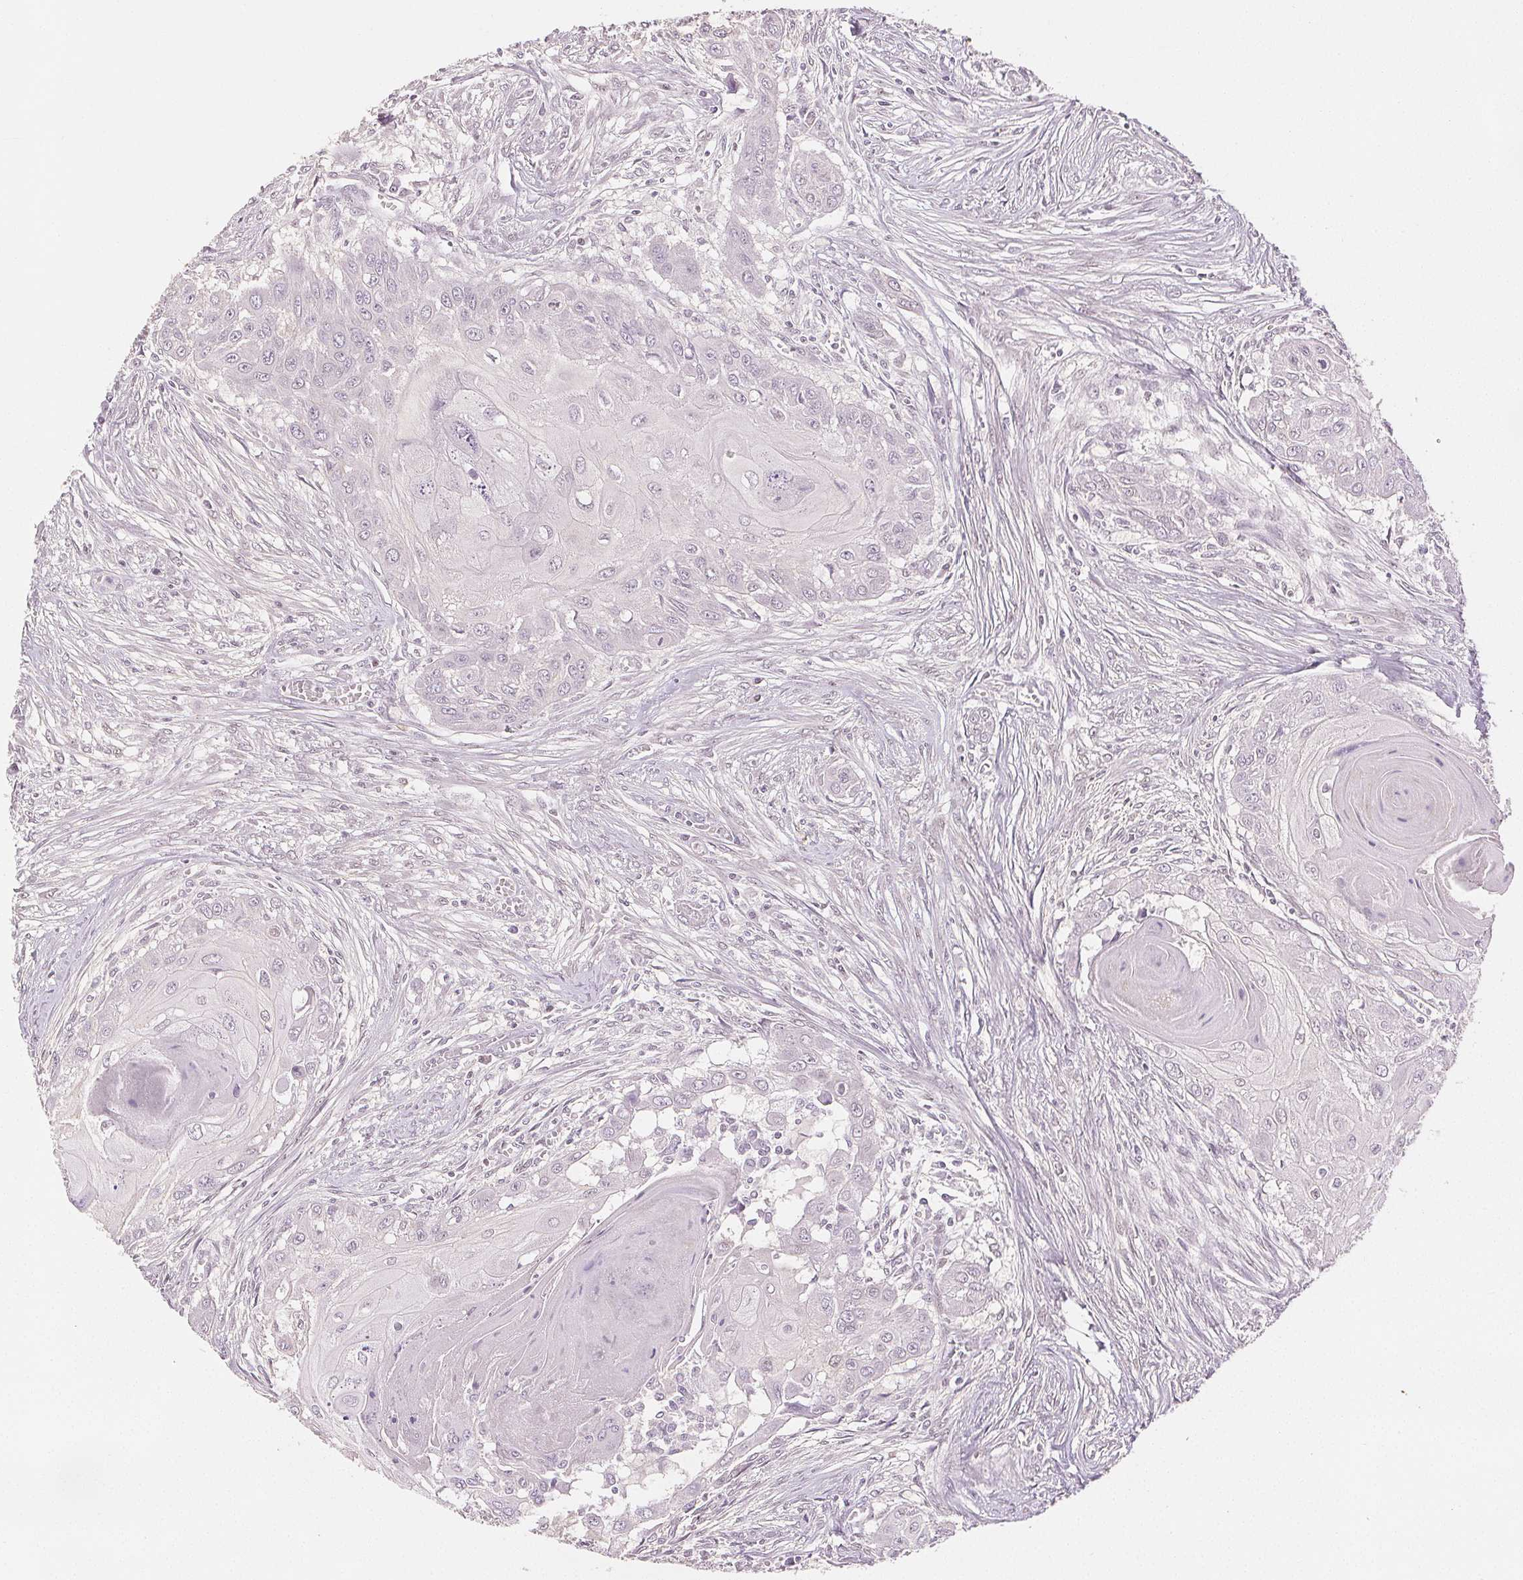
{"staining": {"intensity": "negative", "quantity": "none", "location": "none"}, "tissue": "head and neck cancer", "cell_type": "Tumor cells", "image_type": "cancer", "snomed": [{"axis": "morphology", "description": "Squamous cell carcinoma, NOS"}, {"axis": "topography", "description": "Oral tissue"}, {"axis": "topography", "description": "Head-Neck"}], "caption": "Tumor cells are negative for protein expression in human squamous cell carcinoma (head and neck).", "gene": "RUNX2", "patient": {"sex": "male", "age": 71}}